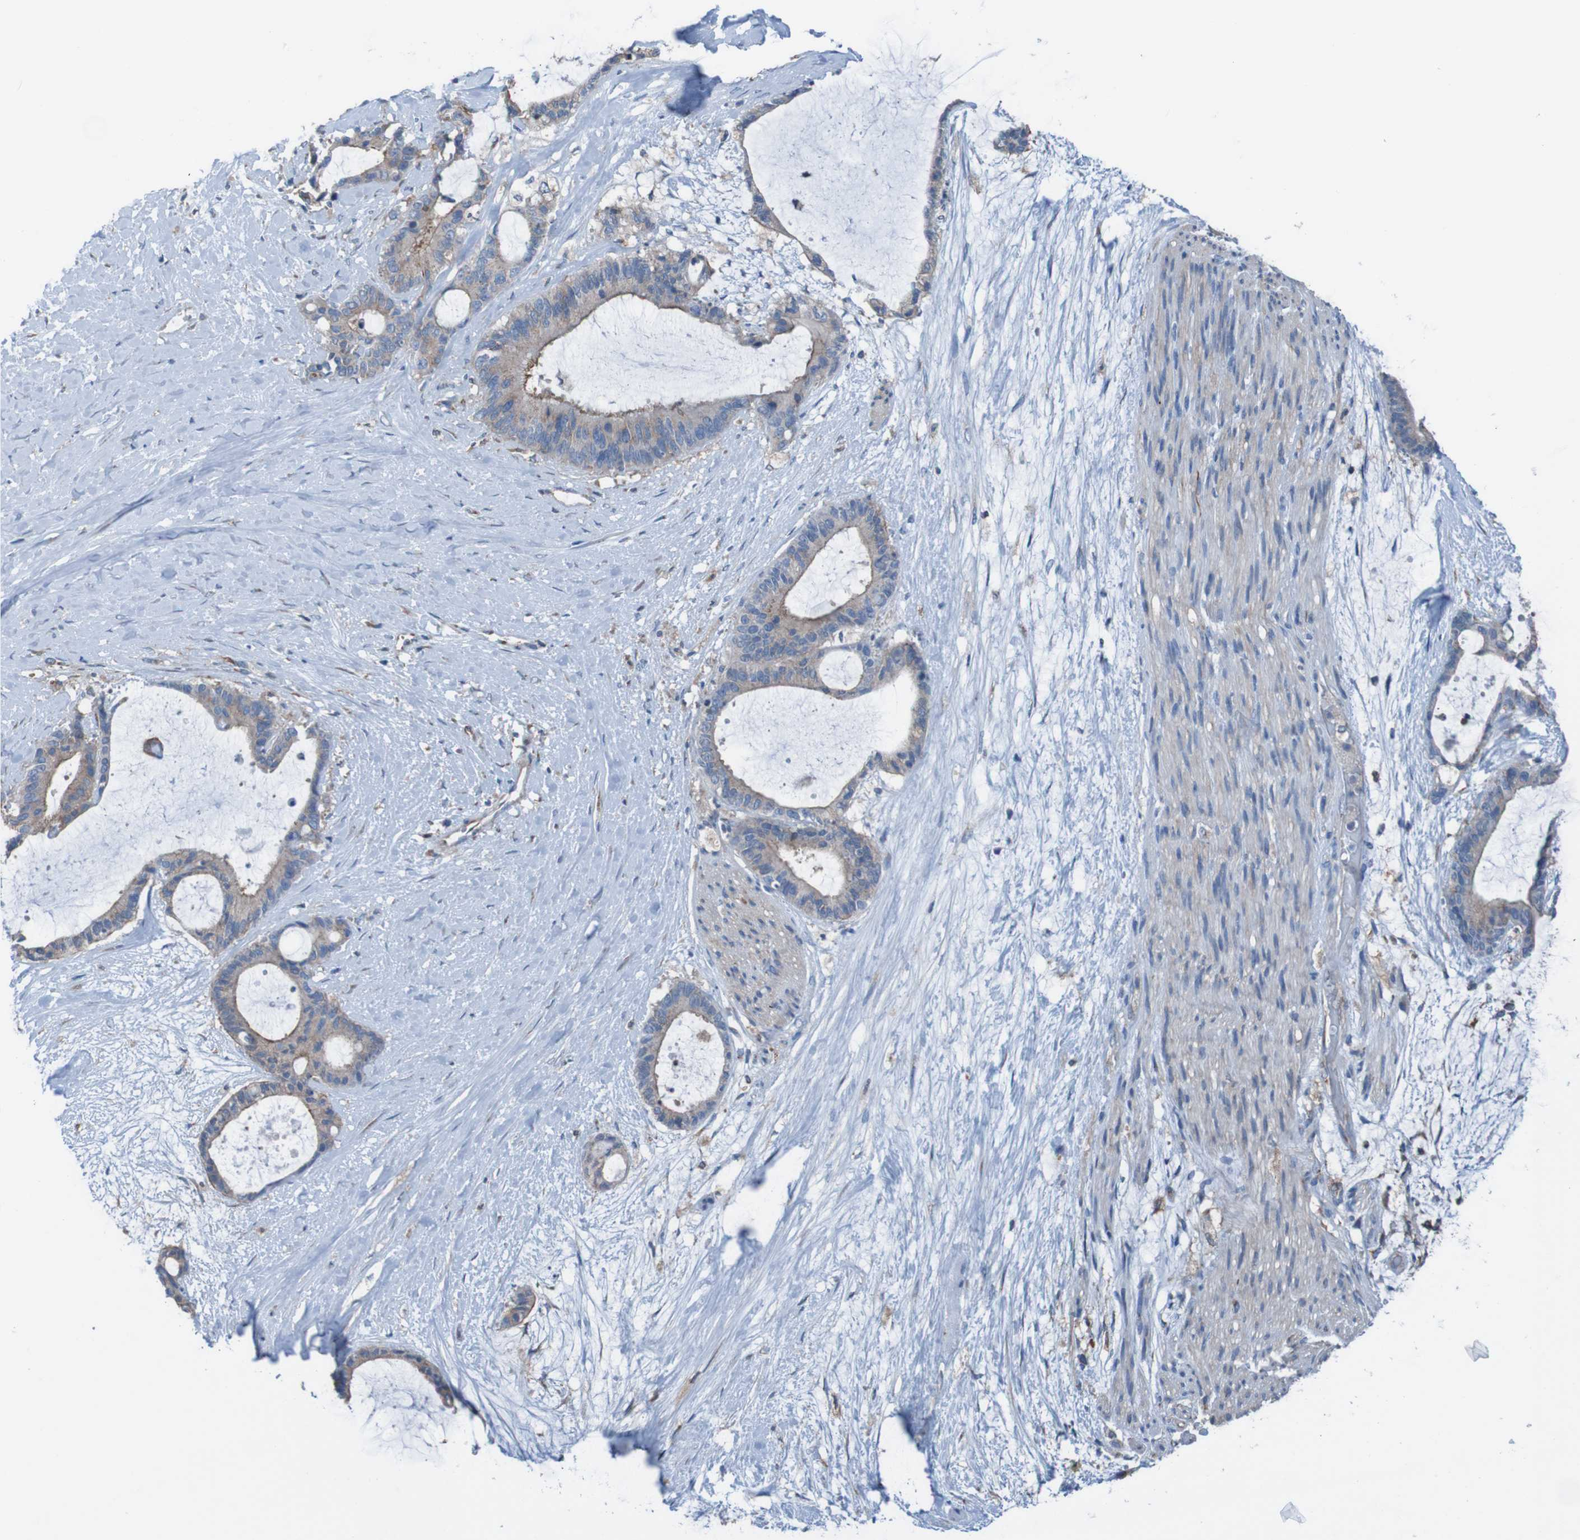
{"staining": {"intensity": "weak", "quantity": ">75%", "location": "cytoplasmic/membranous"}, "tissue": "liver cancer", "cell_type": "Tumor cells", "image_type": "cancer", "snomed": [{"axis": "morphology", "description": "Cholangiocarcinoma"}, {"axis": "topography", "description": "Liver"}], "caption": "Tumor cells demonstrate low levels of weak cytoplasmic/membranous staining in approximately >75% of cells in human liver cancer.", "gene": "MINAR1", "patient": {"sex": "female", "age": 73}}